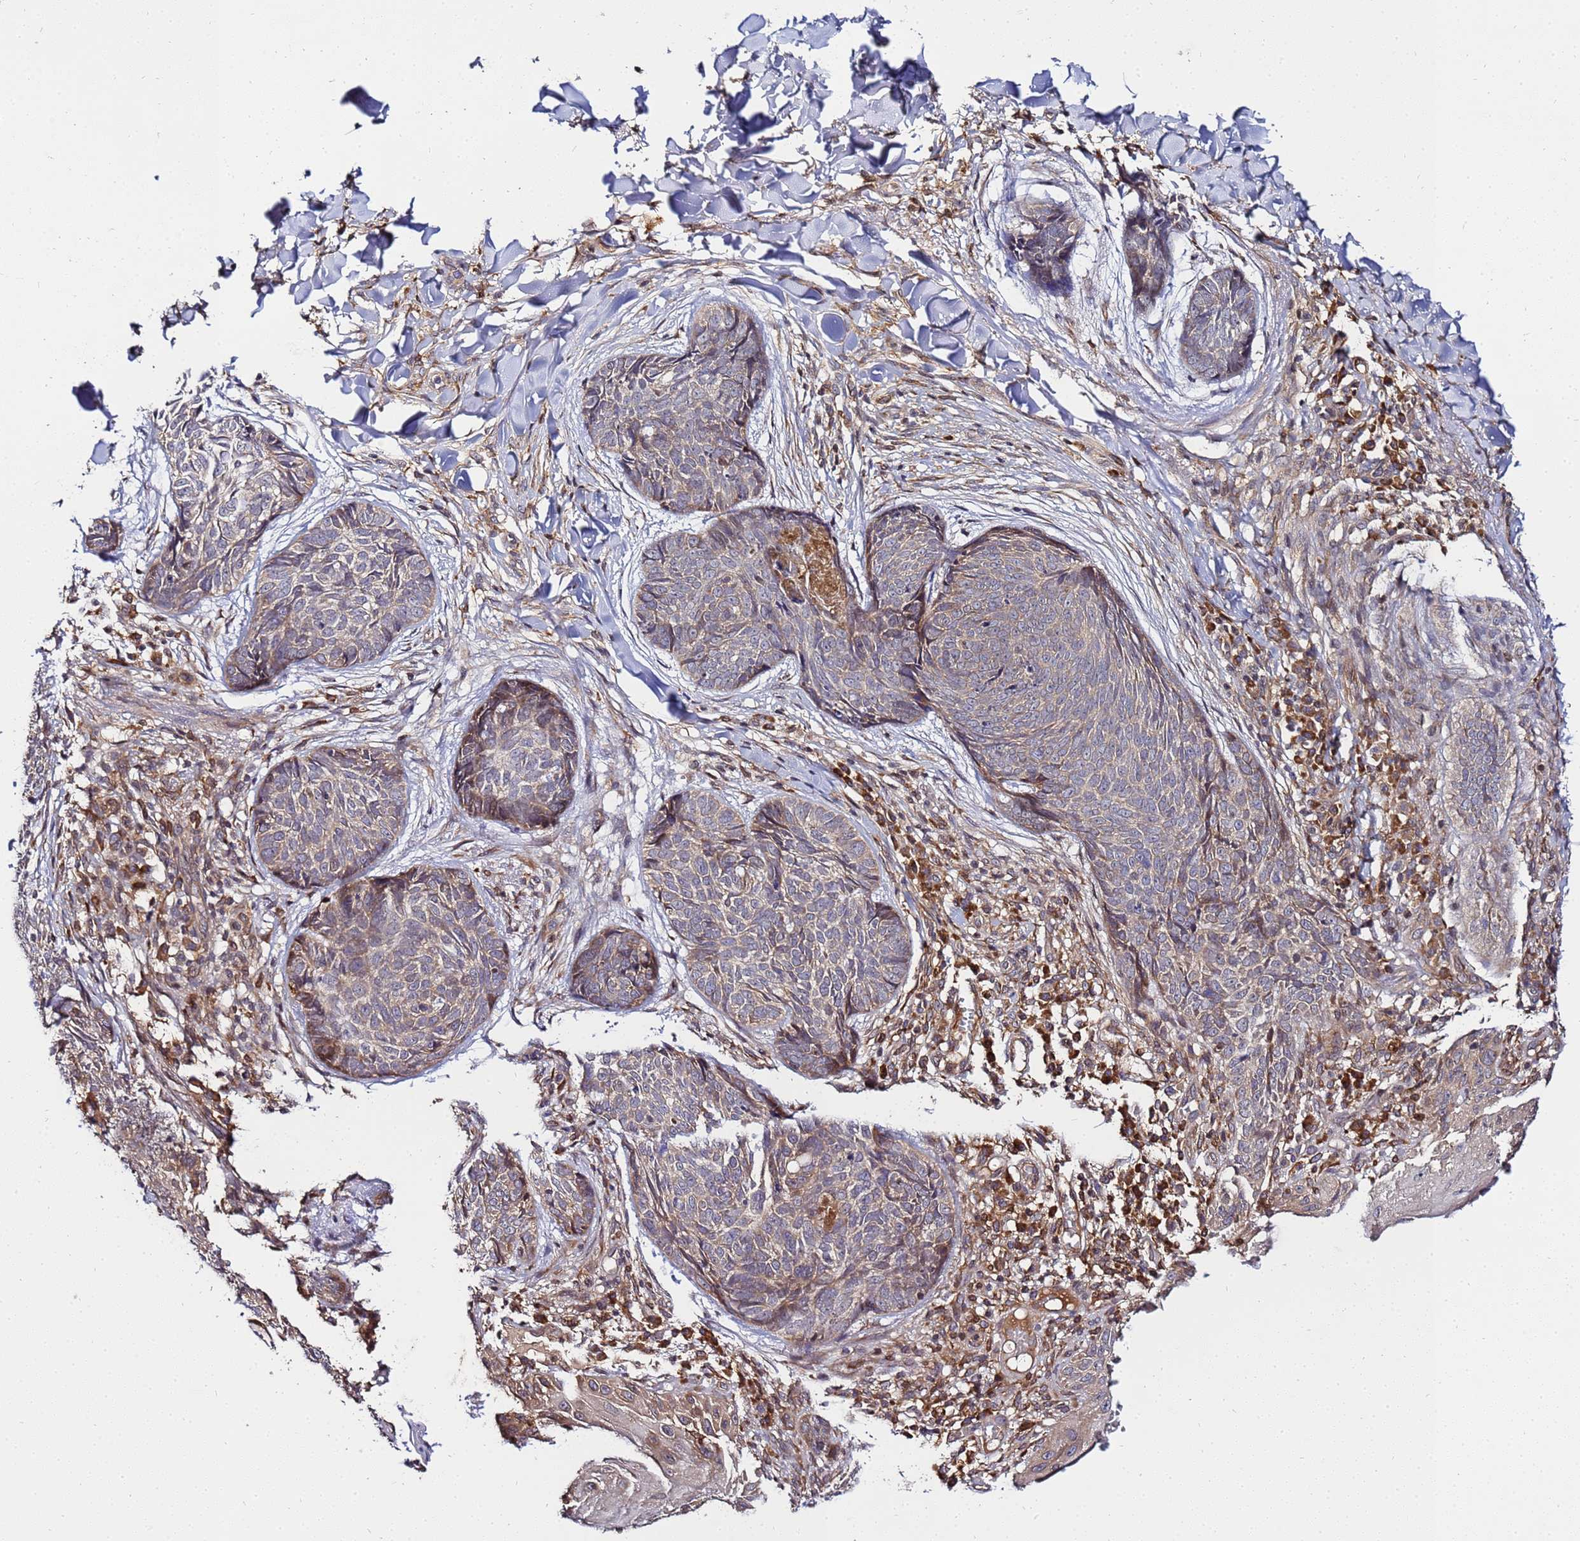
{"staining": {"intensity": "moderate", "quantity": "<25%", "location": "cytoplasmic/membranous"}, "tissue": "skin cancer", "cell_type": "Tumor cells", "image_type": "cancer", "snomed": [{"axis": "morphology", "description": "Basal cell carcinoma"}, {"axis": "topography", "description": "Skin"}], "caption": "Tumor cells show low levels of moderate cytoplasmic/membranous positivity in approximately <25% of cells in skin cancer. Using DAB (brown) and hematoxylin (blue) stains, captured at high magnification using brightfield microscopy.", "gene": "ADPGK", "patient": {"sex": "female", "age": 61}}